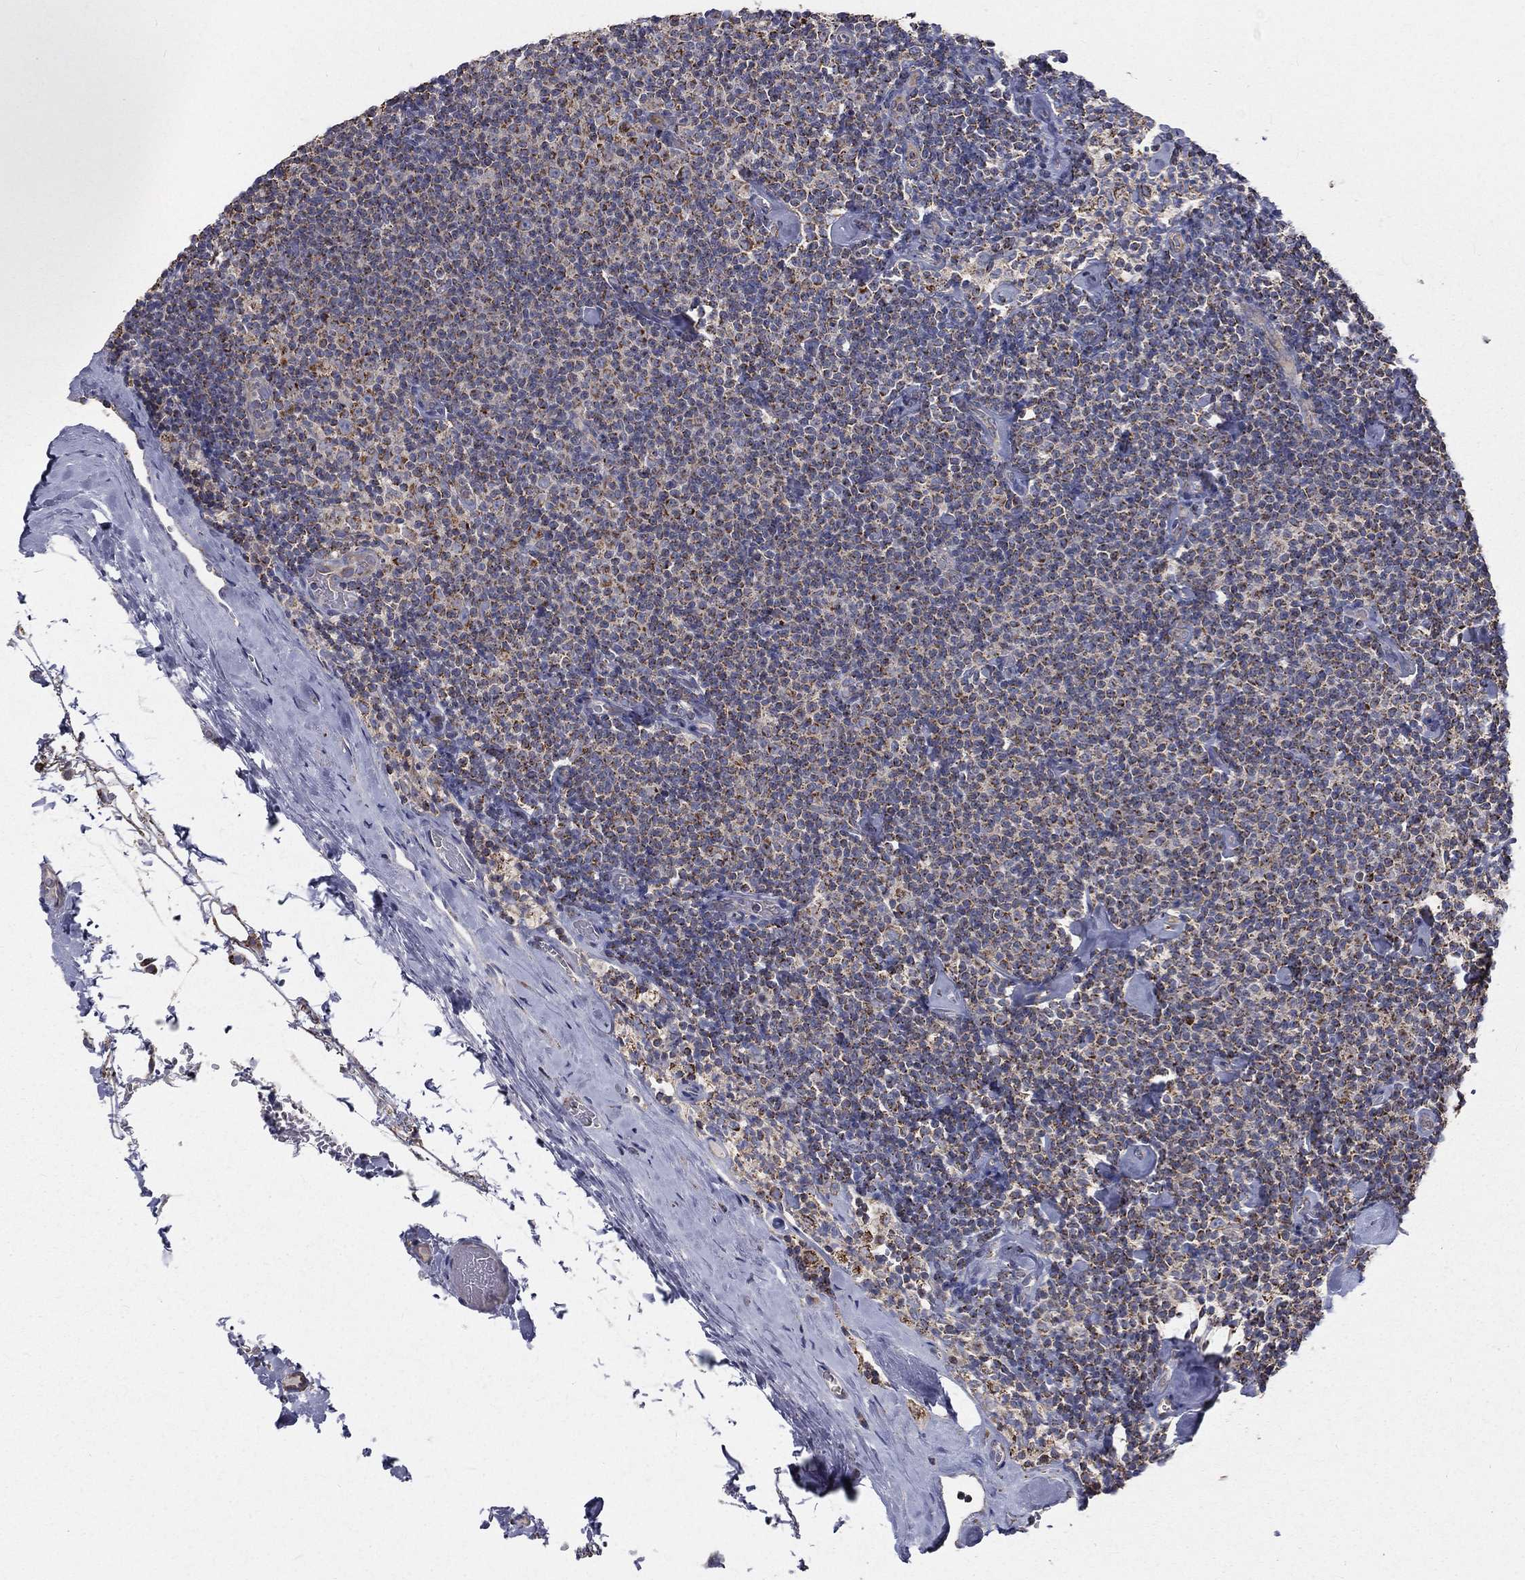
{"staining": {"intensity": "moderate", "quantity": "25%-75%", "location": "cytoplasmic/membranous"}, "tissue": "lymphoma", "cell_type": "Tumor cells", "image_type": "cancer", "snomed": [{"axis": "morphology", "description": "Malignant lymphoma, non-Hodgkin's type, Low grade"}, {"axis": "topography", "description": "Lymph node"}], "caption": "Brown immunohistochemical staining in human lymphoma reveals moderate cytoplasmic/membranous expression in about 25%-75% of tumor cells.", "gene": "HADH", "patient": {"sex": "male", "age": 81}}